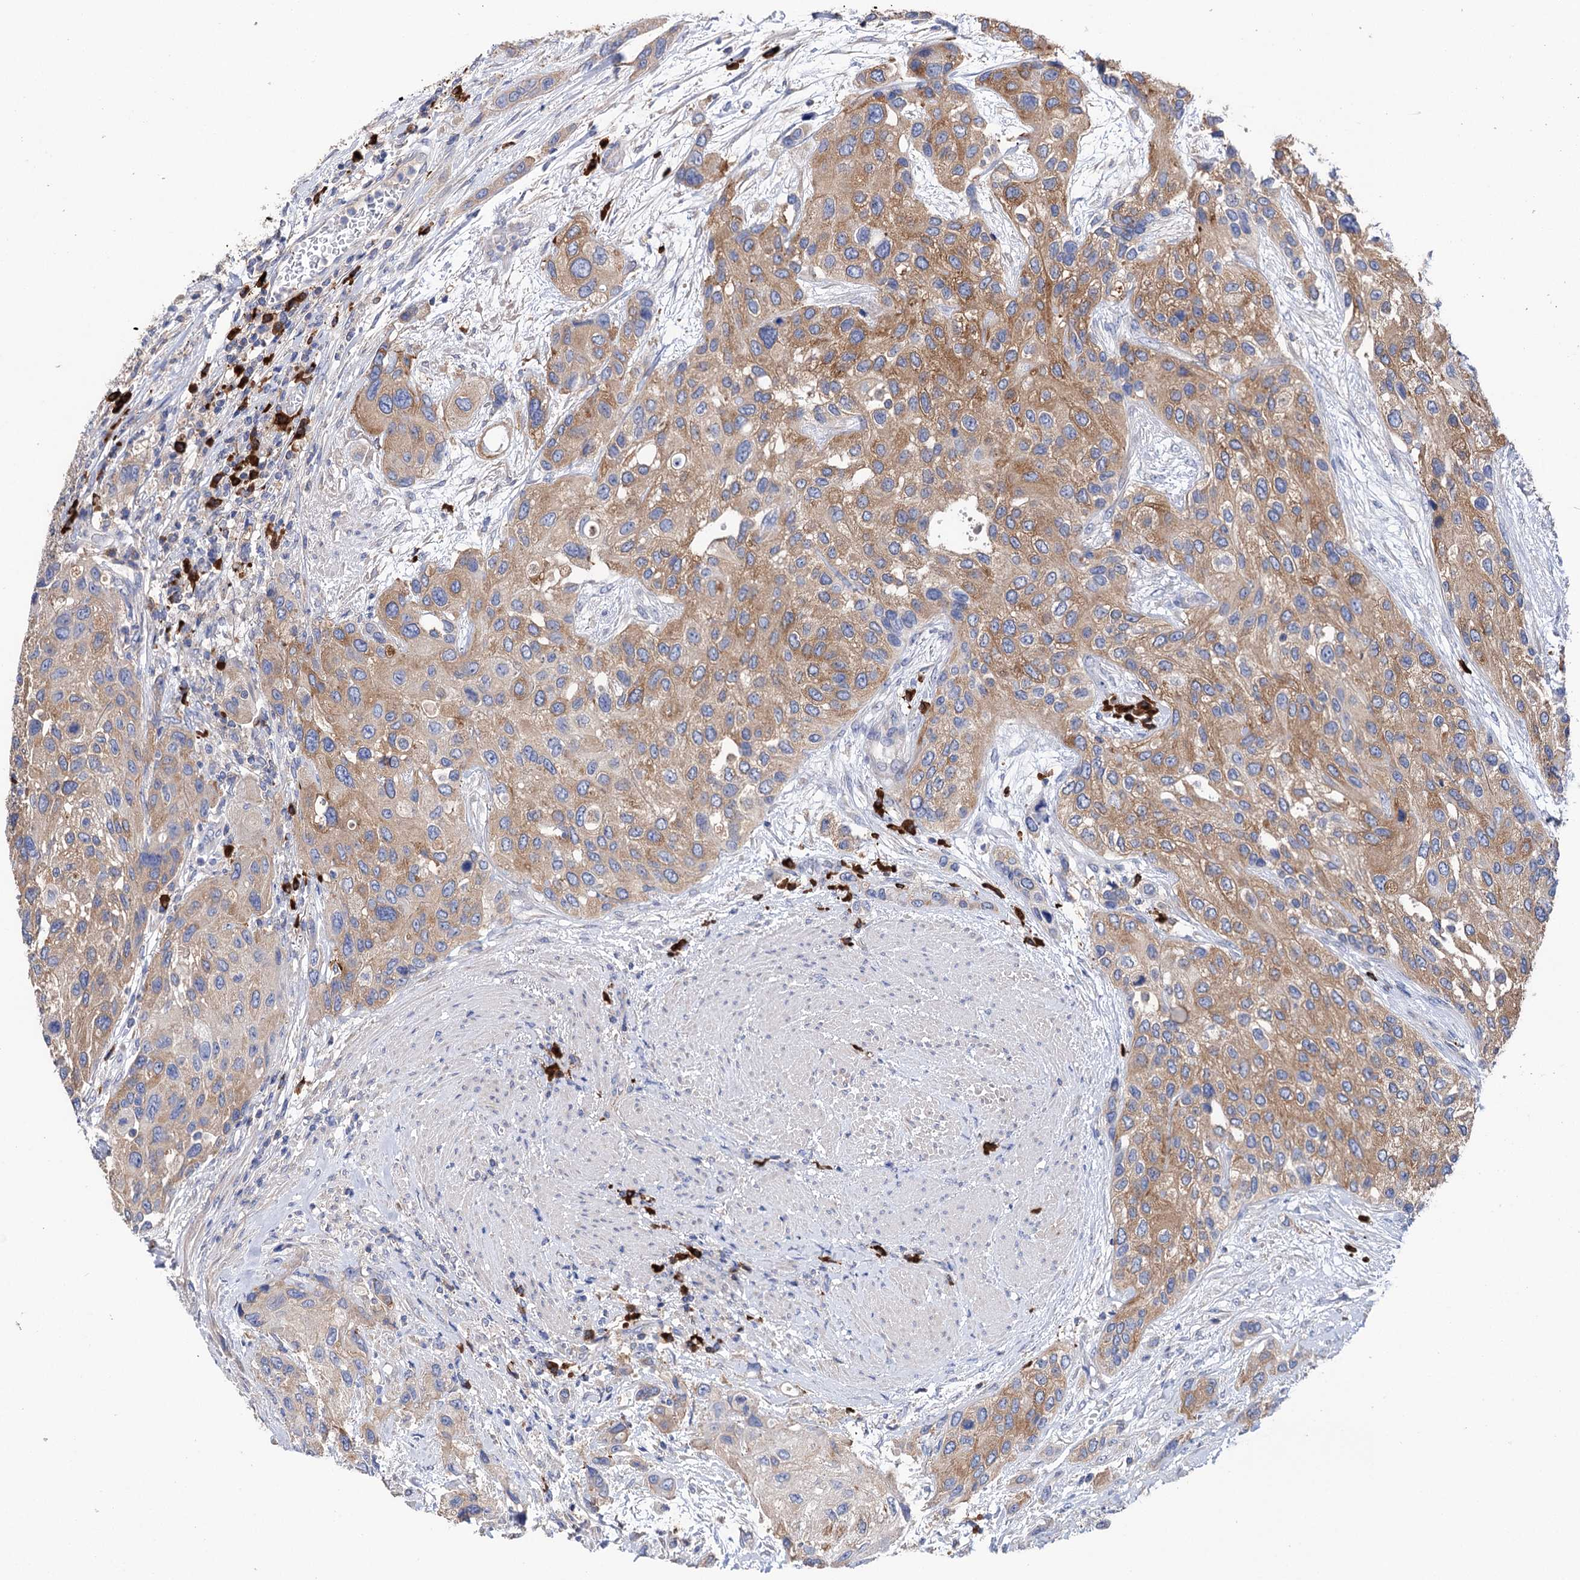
{"staining": {"intensity": "moderate", "quantity": ">75%", "location": "cytoplasmic/membranous"}, "tissue": "urothelial cancer", "cell_type": "Tumor cells", "image_type": "cancer", "snomed": [{"axis": "morphology", "description": "Normal tissue, NOS"}, {"axis": "morphology", "description": "Urothelial carcinoma, High grade"}, {"axis": "topography", "description": "Vascular tissue"}, {"axis": "topography", "description": "Urinary bladder"}], "caption": "Protein staining of urothelial cancer tissue shows moderate cytoplasmic/membranous staining in approximately >75% of tumor cells. The staining was performed using DAB (3,3'-diaminobenzidine) to visualize the protein expression in brown, while the nuclei were stained in blue with hematoxylin (Magnification: 20x).", "gene": "BBS4", "patient": {"sex": "female", "age": 56}}